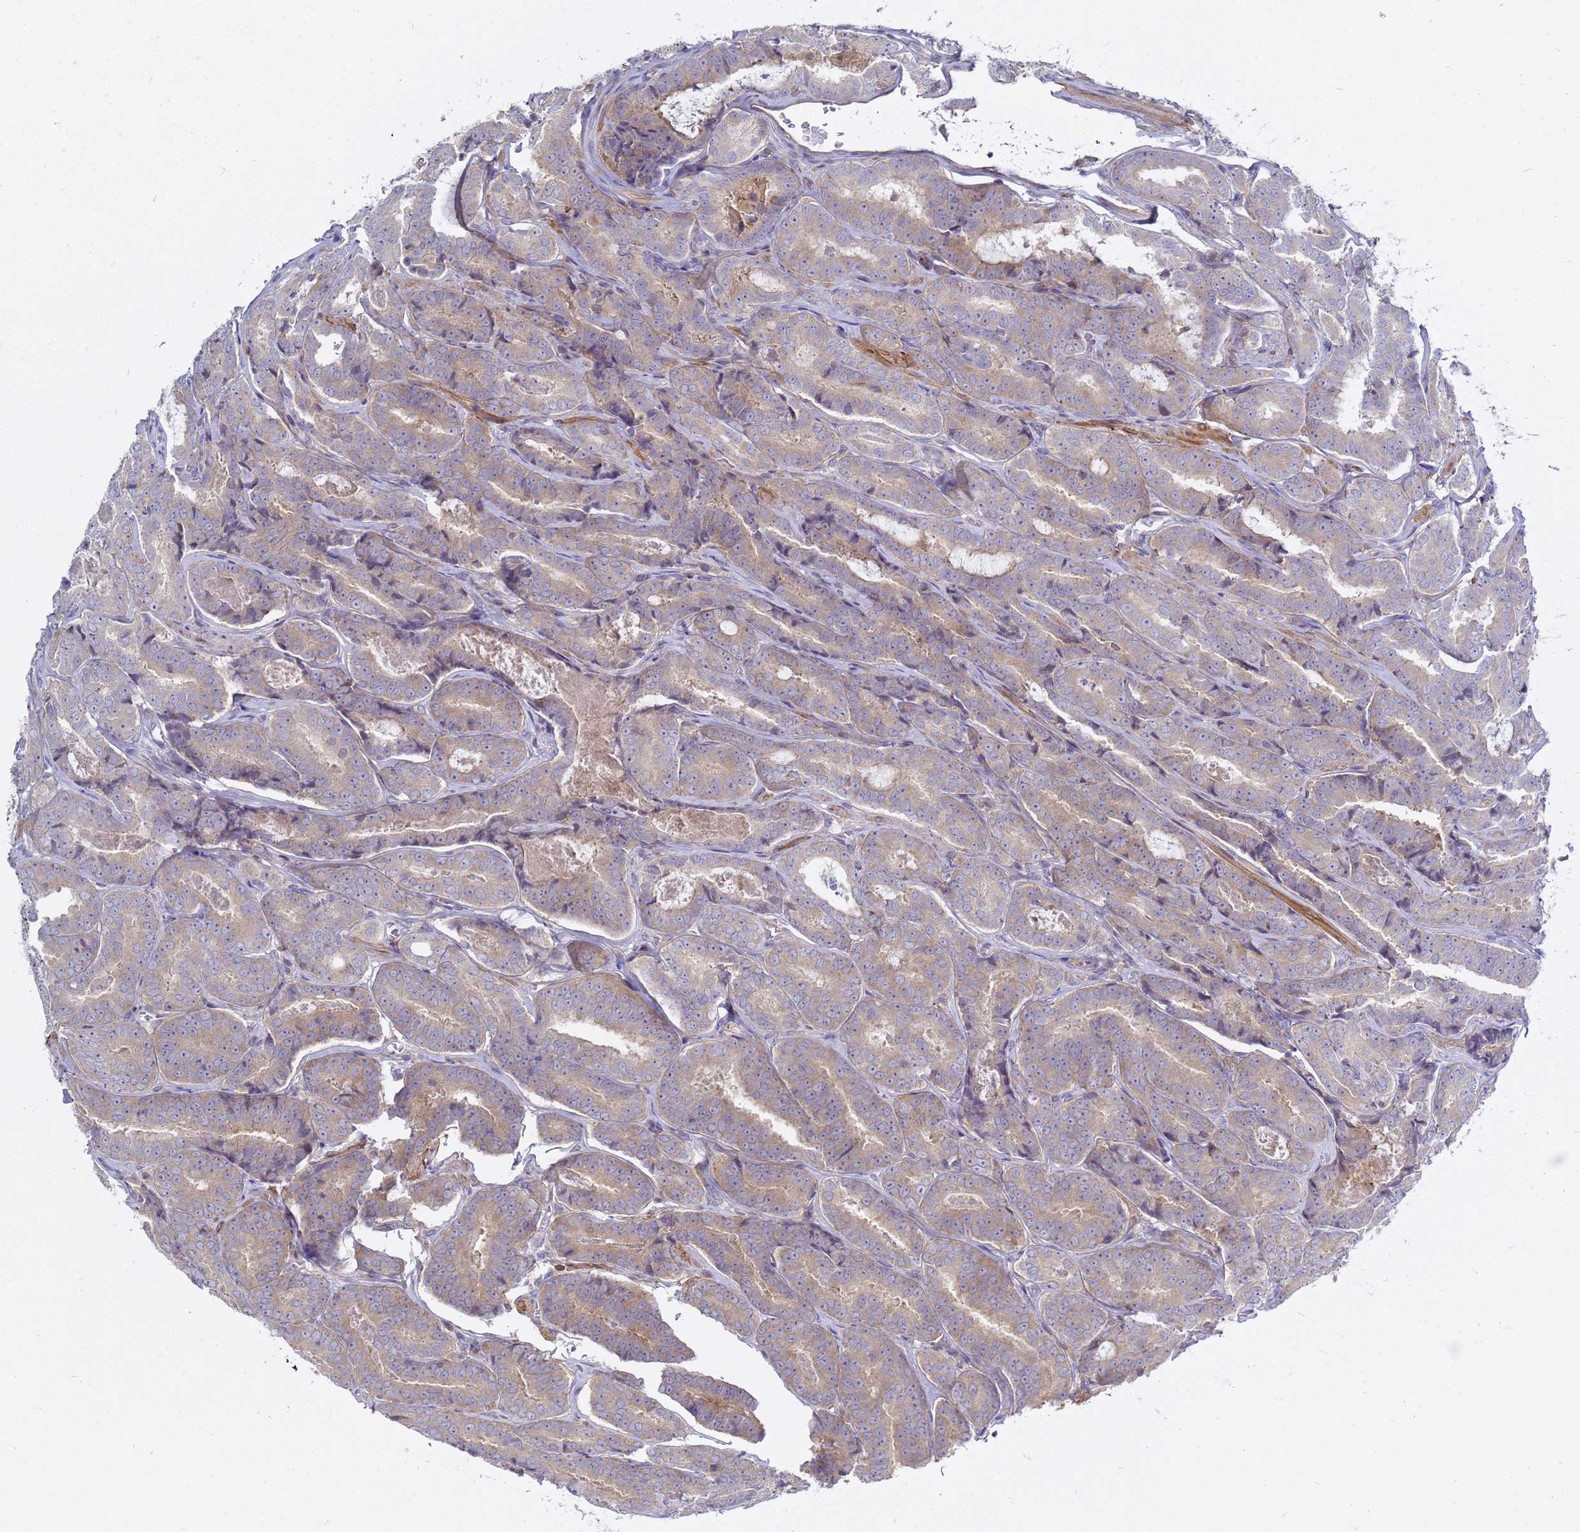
{"staining": {"intensity": "weak", "quantity": "25%-75%", "location": "cytoplasmic/membranous"}, "tissue": "prostate cancer", "cell_type": "Tumor cells", "image_type": "cancer", "snomed": [{"axis": "morphology", "description": "Adenocarcinoma, High grade"}, {"axis": "topography", "description": "Prostate"}], "caption": "High-grade adenocarcinoma (prostate) stained with a brown dye demonstrates weak cytoplasmic/membranous positive staining in about 25%-75% of tumor cells.", "gene": "MON1B", "patient": {"sex": "male", "age": 72}}